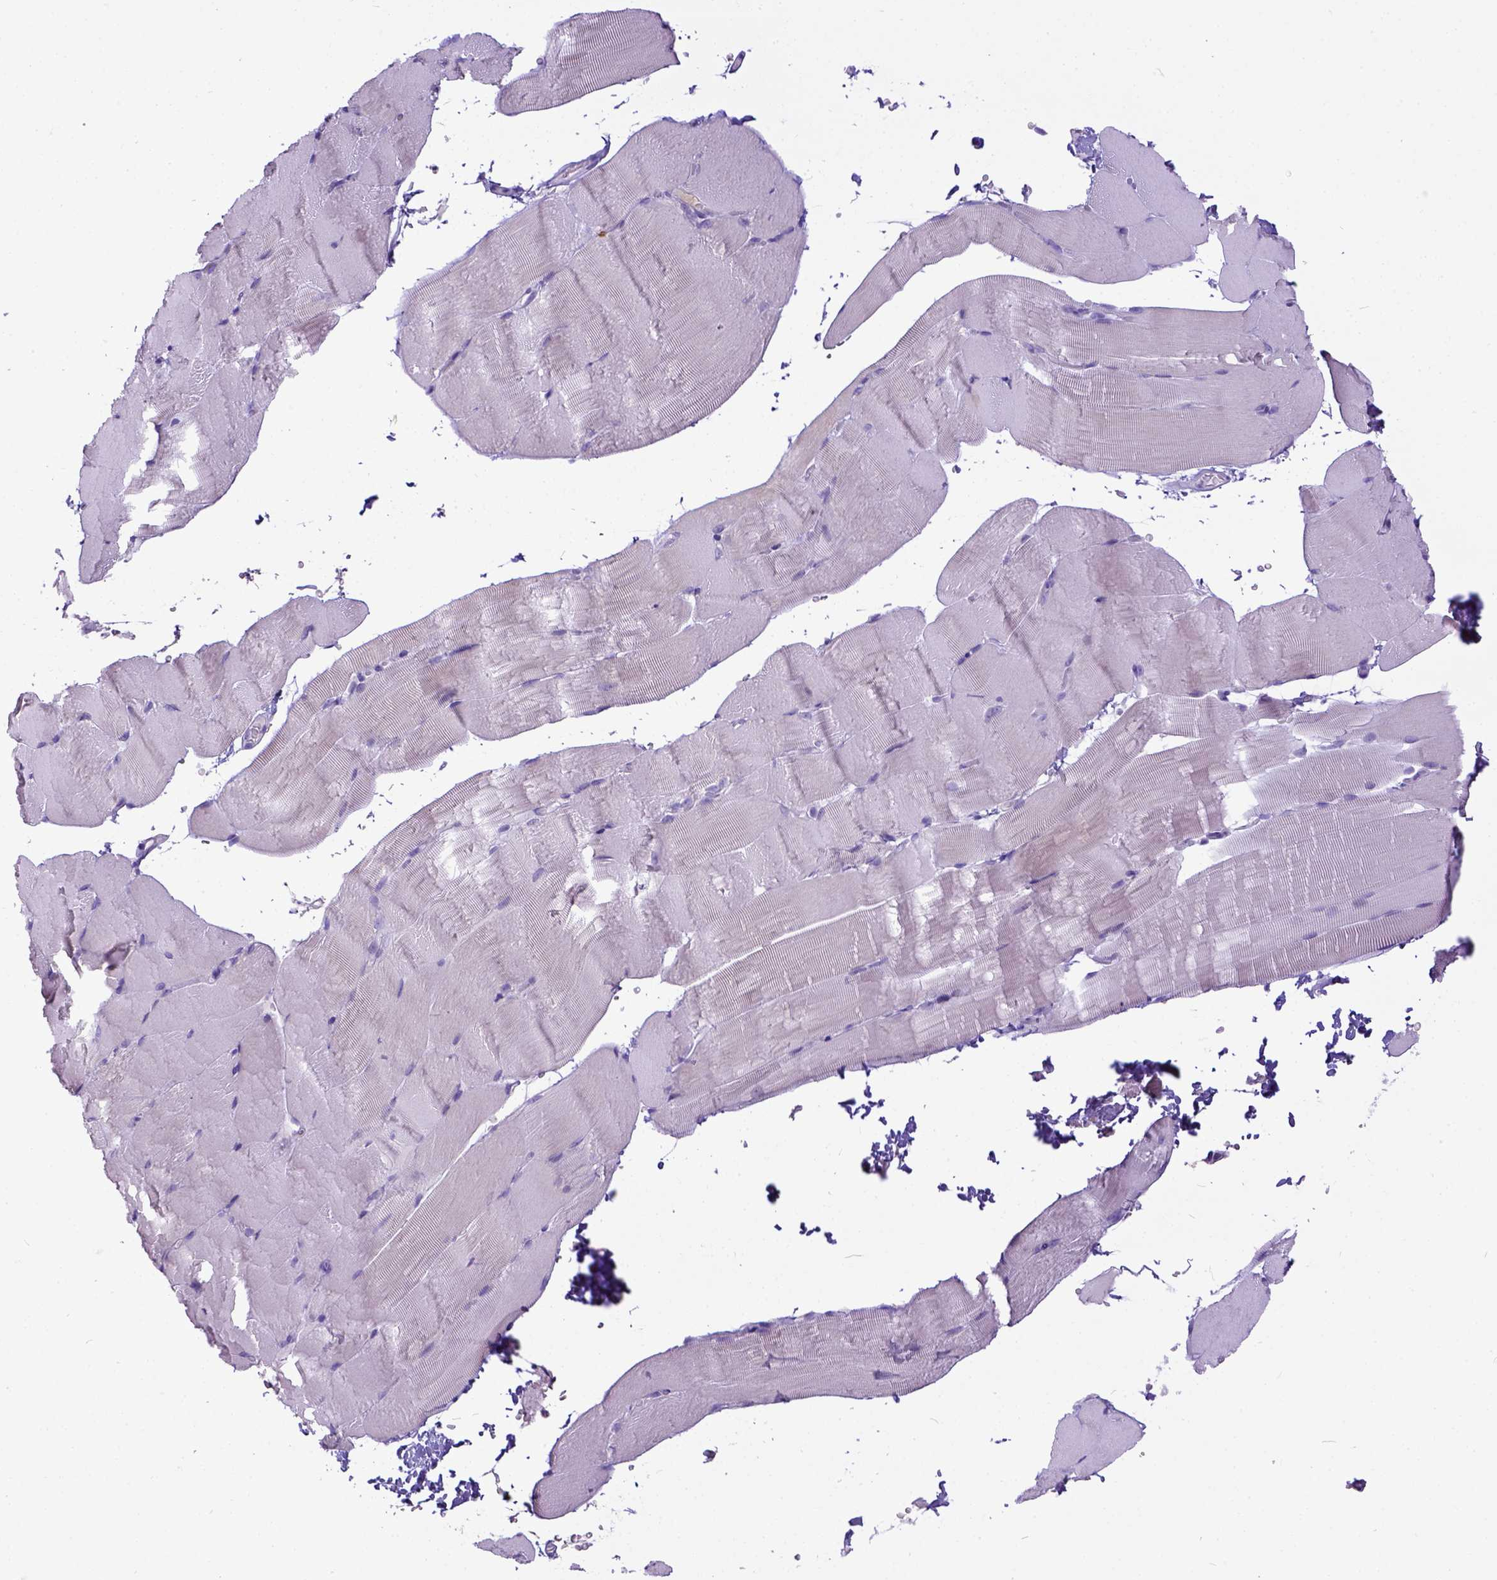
{"staining": {"intensity": "negative", "quantity": "none", "location": "none"}, "tissue": "skeletal muscle", "cell_type": "Myocytes", "image_type": "normal", "snomed": [{"axis": "morphology", "description": "Normal tissue, NOS"}, {"axis": "topography", "description": "Skeletal muscle"}], "caption": "Immunohistochemical staining of benign human skeletal muscle exhibits no significant expression in myocytes. (DAB IHC with hematoxylin counter stain).", "gene": "KIT", "patient": {"sex": "female", "age": 37}}